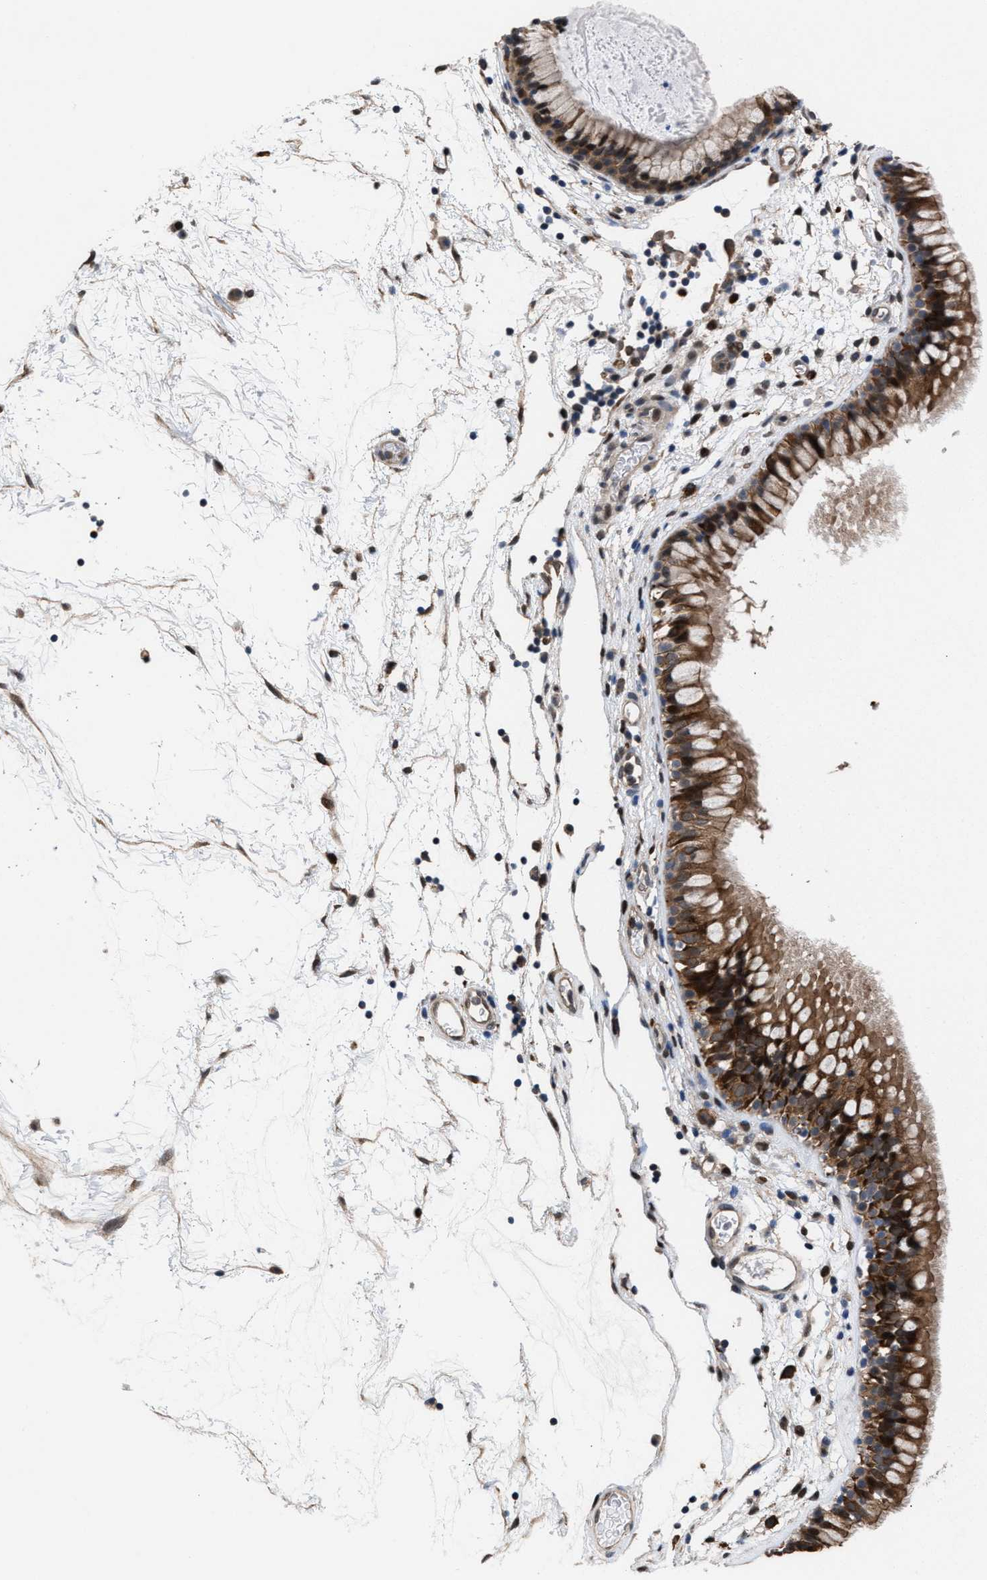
{"staining": {"intensity": "strong", "quantity": ">75%", "location": "cytoplasmic/membranous"}, "tissue": "nasopharynx", "cell_type": "Respiratory epithelial cells", "image_type": "normal", "snomed": [{"axis": "morphology", "description": "Normal tissue, NOS"}, {"axis": "morphology", "description": "Inflammation, NOS"}, {"axis": "topography", "description": "Nasopharynx"}], "caption": "Unremarkable nasopharynx reveals strong cytoplasmic/membranous positivity in approximately >75% of respiratory epithelial cells, visualized by immunohistochemistry. The staining is performed using DAB (3,3'-diaminobenzidine) brown chromogen to label protein expression. The nuclei are counter-stained blue using hematoxylin.", "gene": "TP53BP2", "patient": {"sex": "male", "age": 48}}